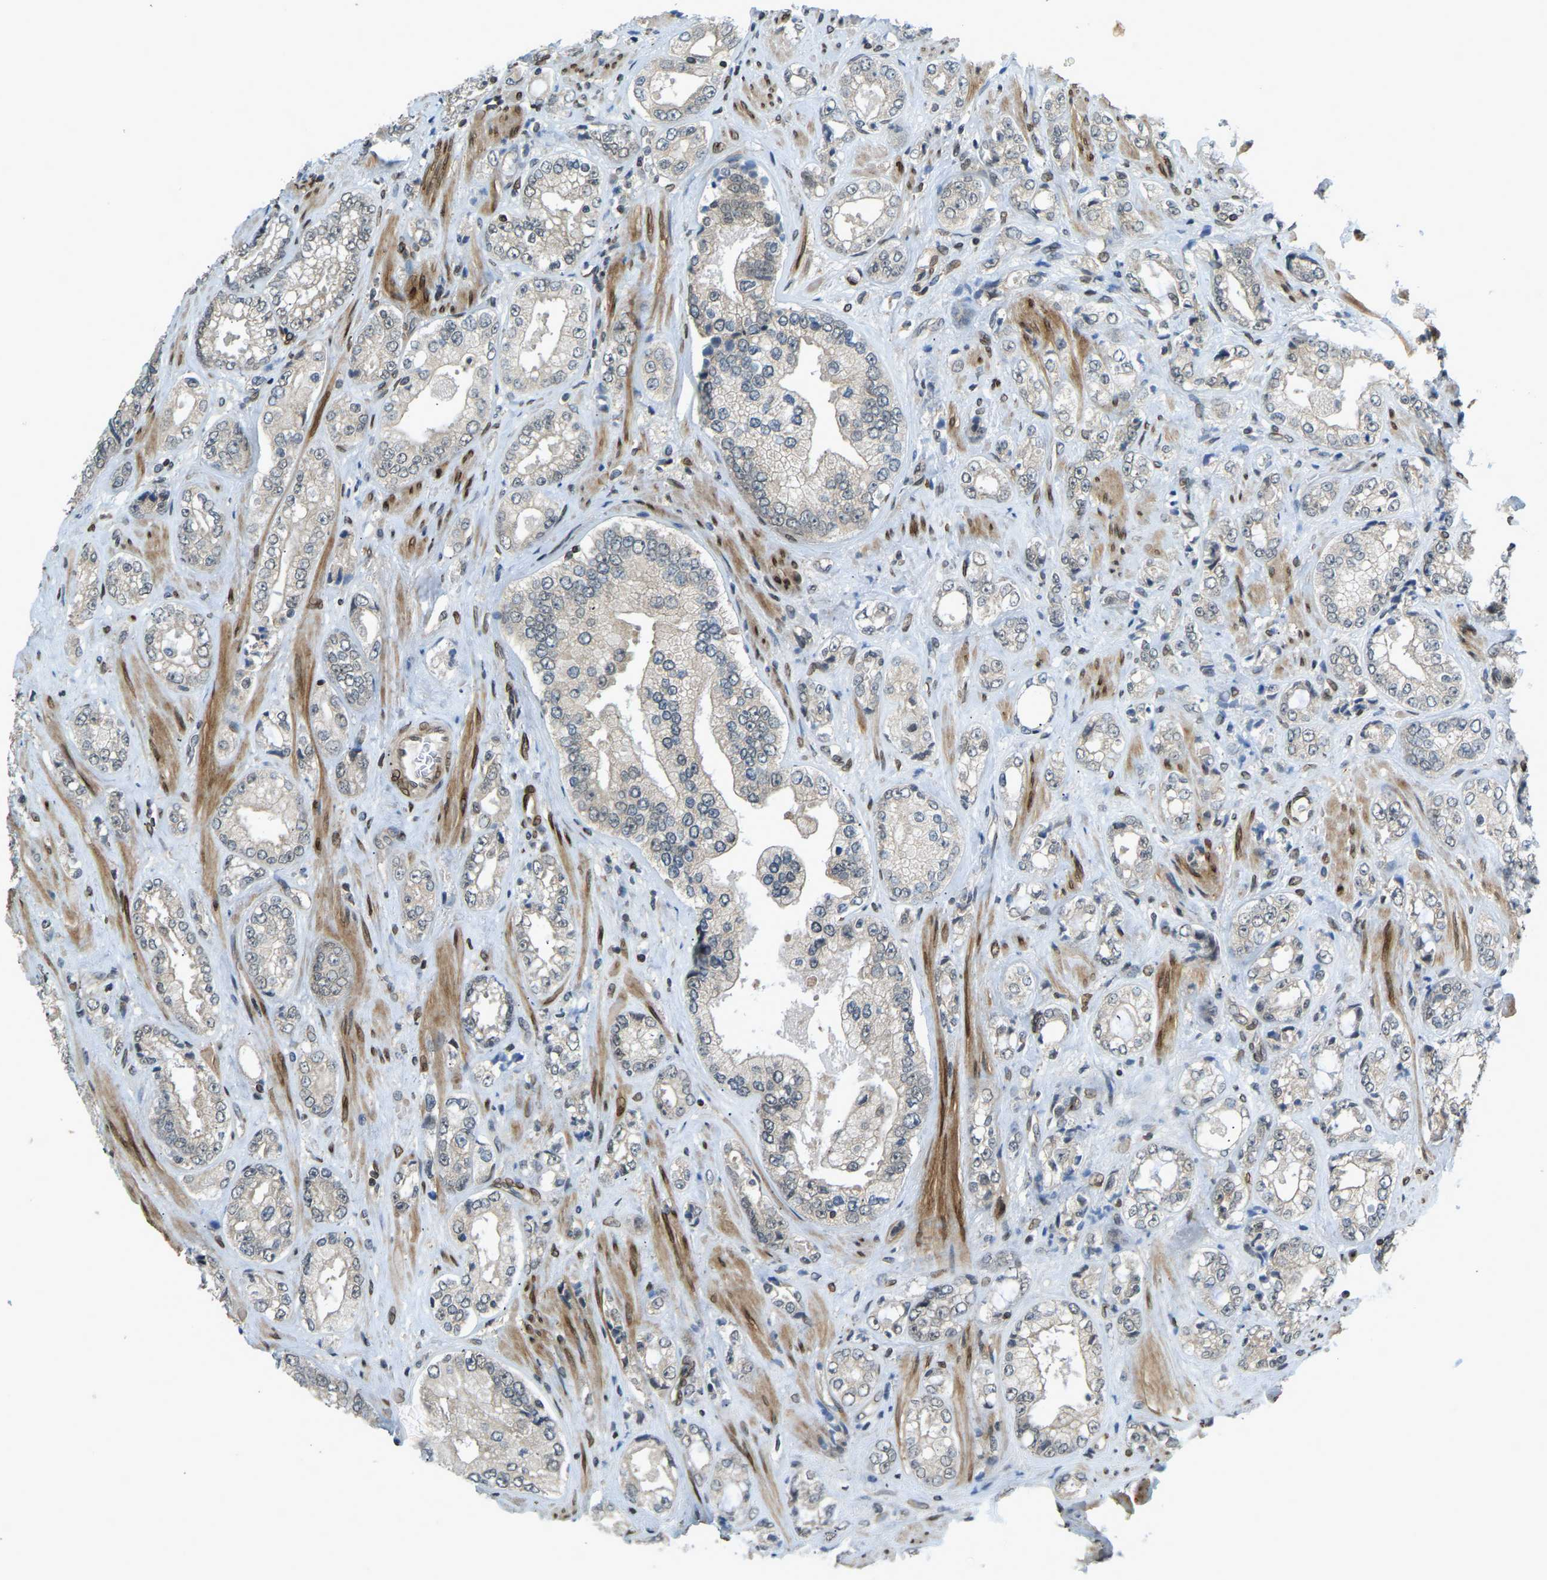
{"staining": {"intensity": "negative", "quantity": "none", "location": "none"}, "tissue": "prostate cancer", "cell_type": "Tumor cells", "image_type": "cancer", "snomed": [{"axis": "morphology", "description": "Adenocarcinoma, High grade"}, {"axis": "topography", "description": "Prostate"}], "caption": "The histopathology image reveals no significant positivity in tumor cells of prostate cancer. (Brightfield microscopy of DAB IHC at high magnification).", "gene": "SYNE1", "patient": {"sex": "male", "age": 61}}